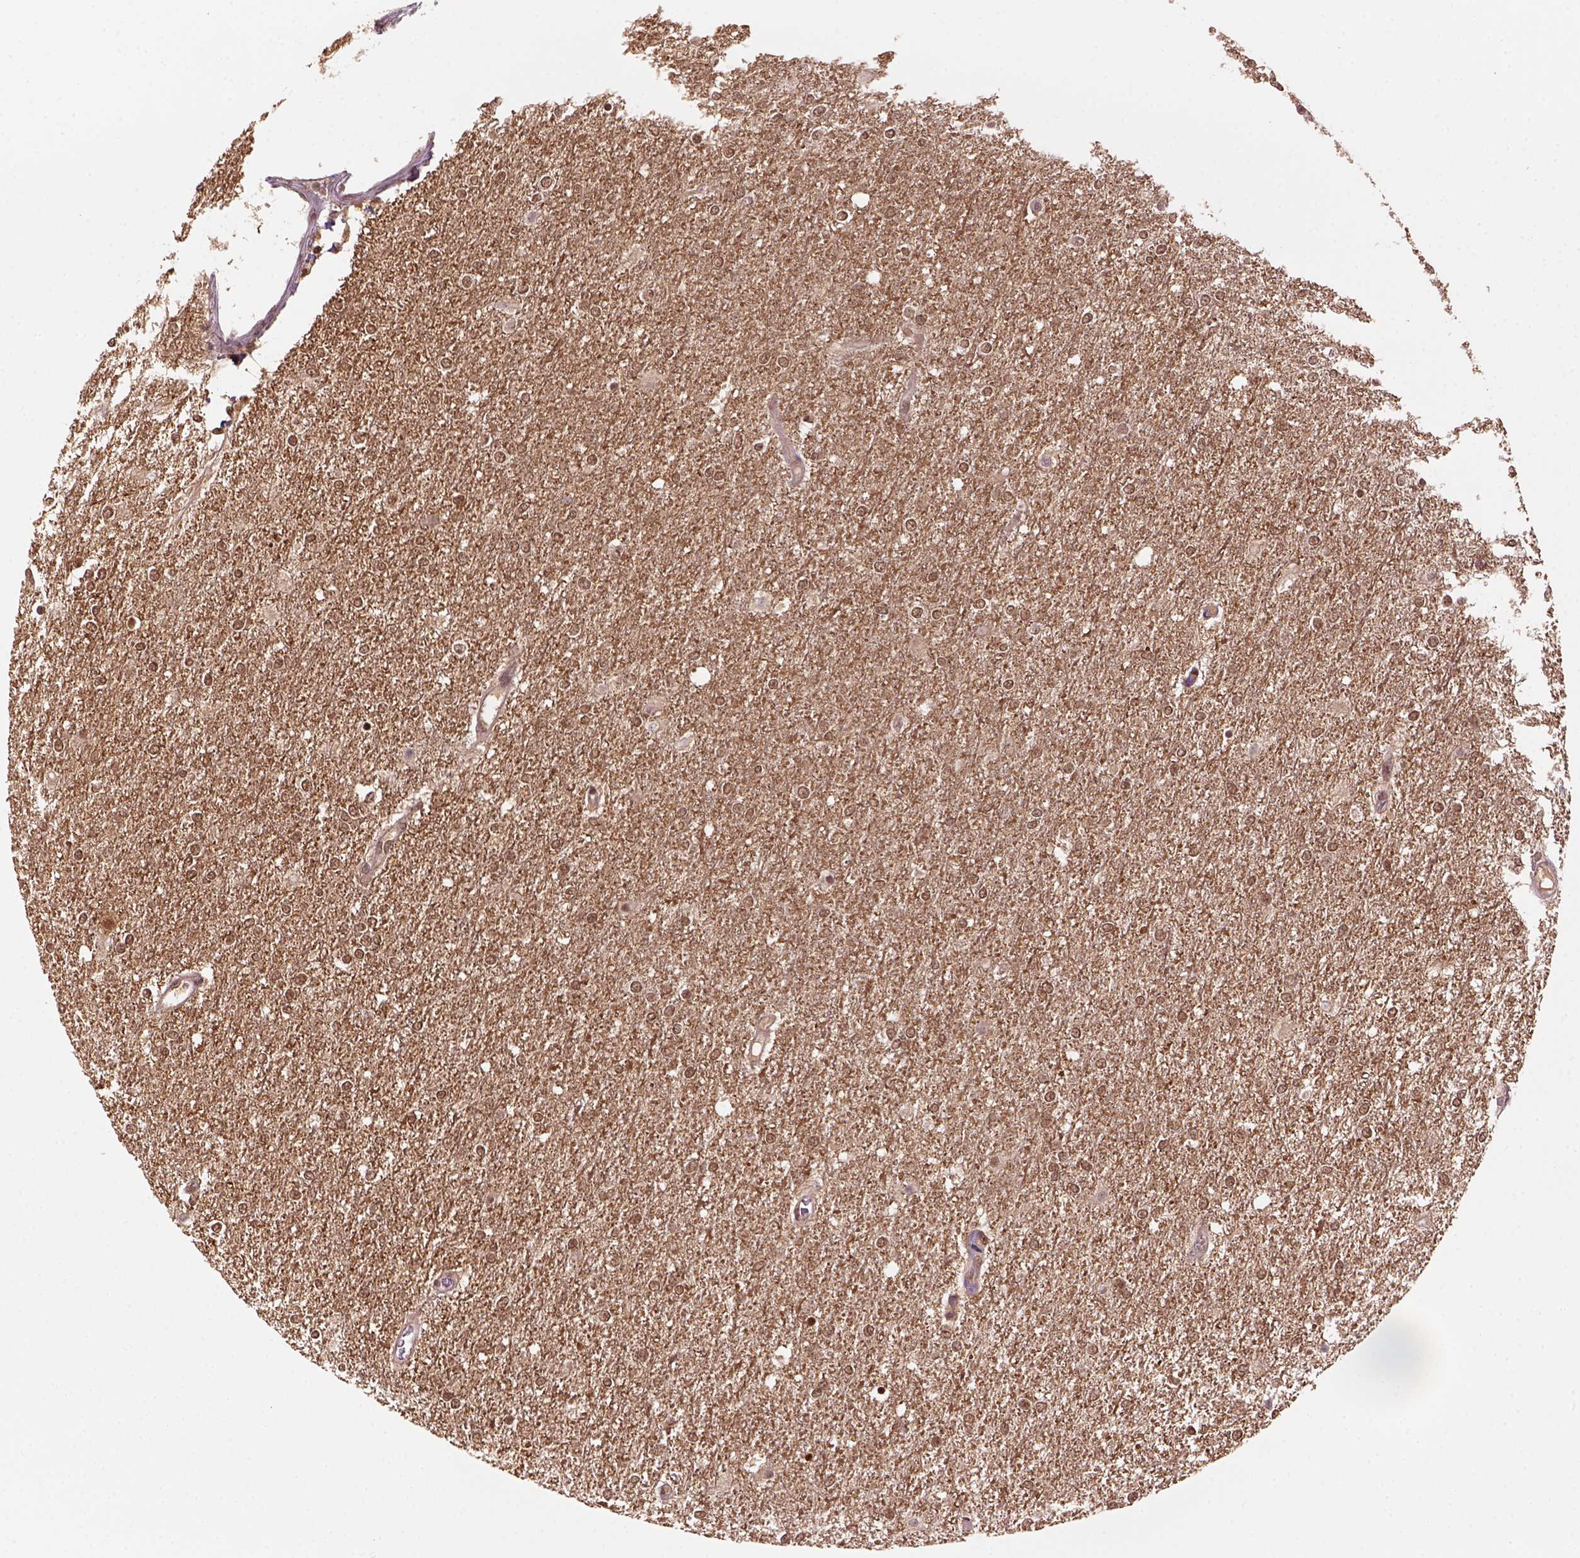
{"staining": {"intensity": "moderate", "quantity": ">75%", "location": "nuclear"}, "tissue": "glioma", "cell_type": "Tumor cells", "image_type": "cancer", "snomed": [{"axis": "morphology", "description": "Glioma, malignant, High grade"}, {"axis": "topography", "description": "Brain"}], "caption": "Human high-grade glioma (malignant) stained with a brown dye exhibits moderate nuclear positive expression in about >75% of tumor cells.", "gene": "GOT1", "patient": {"sex": "female", "age": 61}}